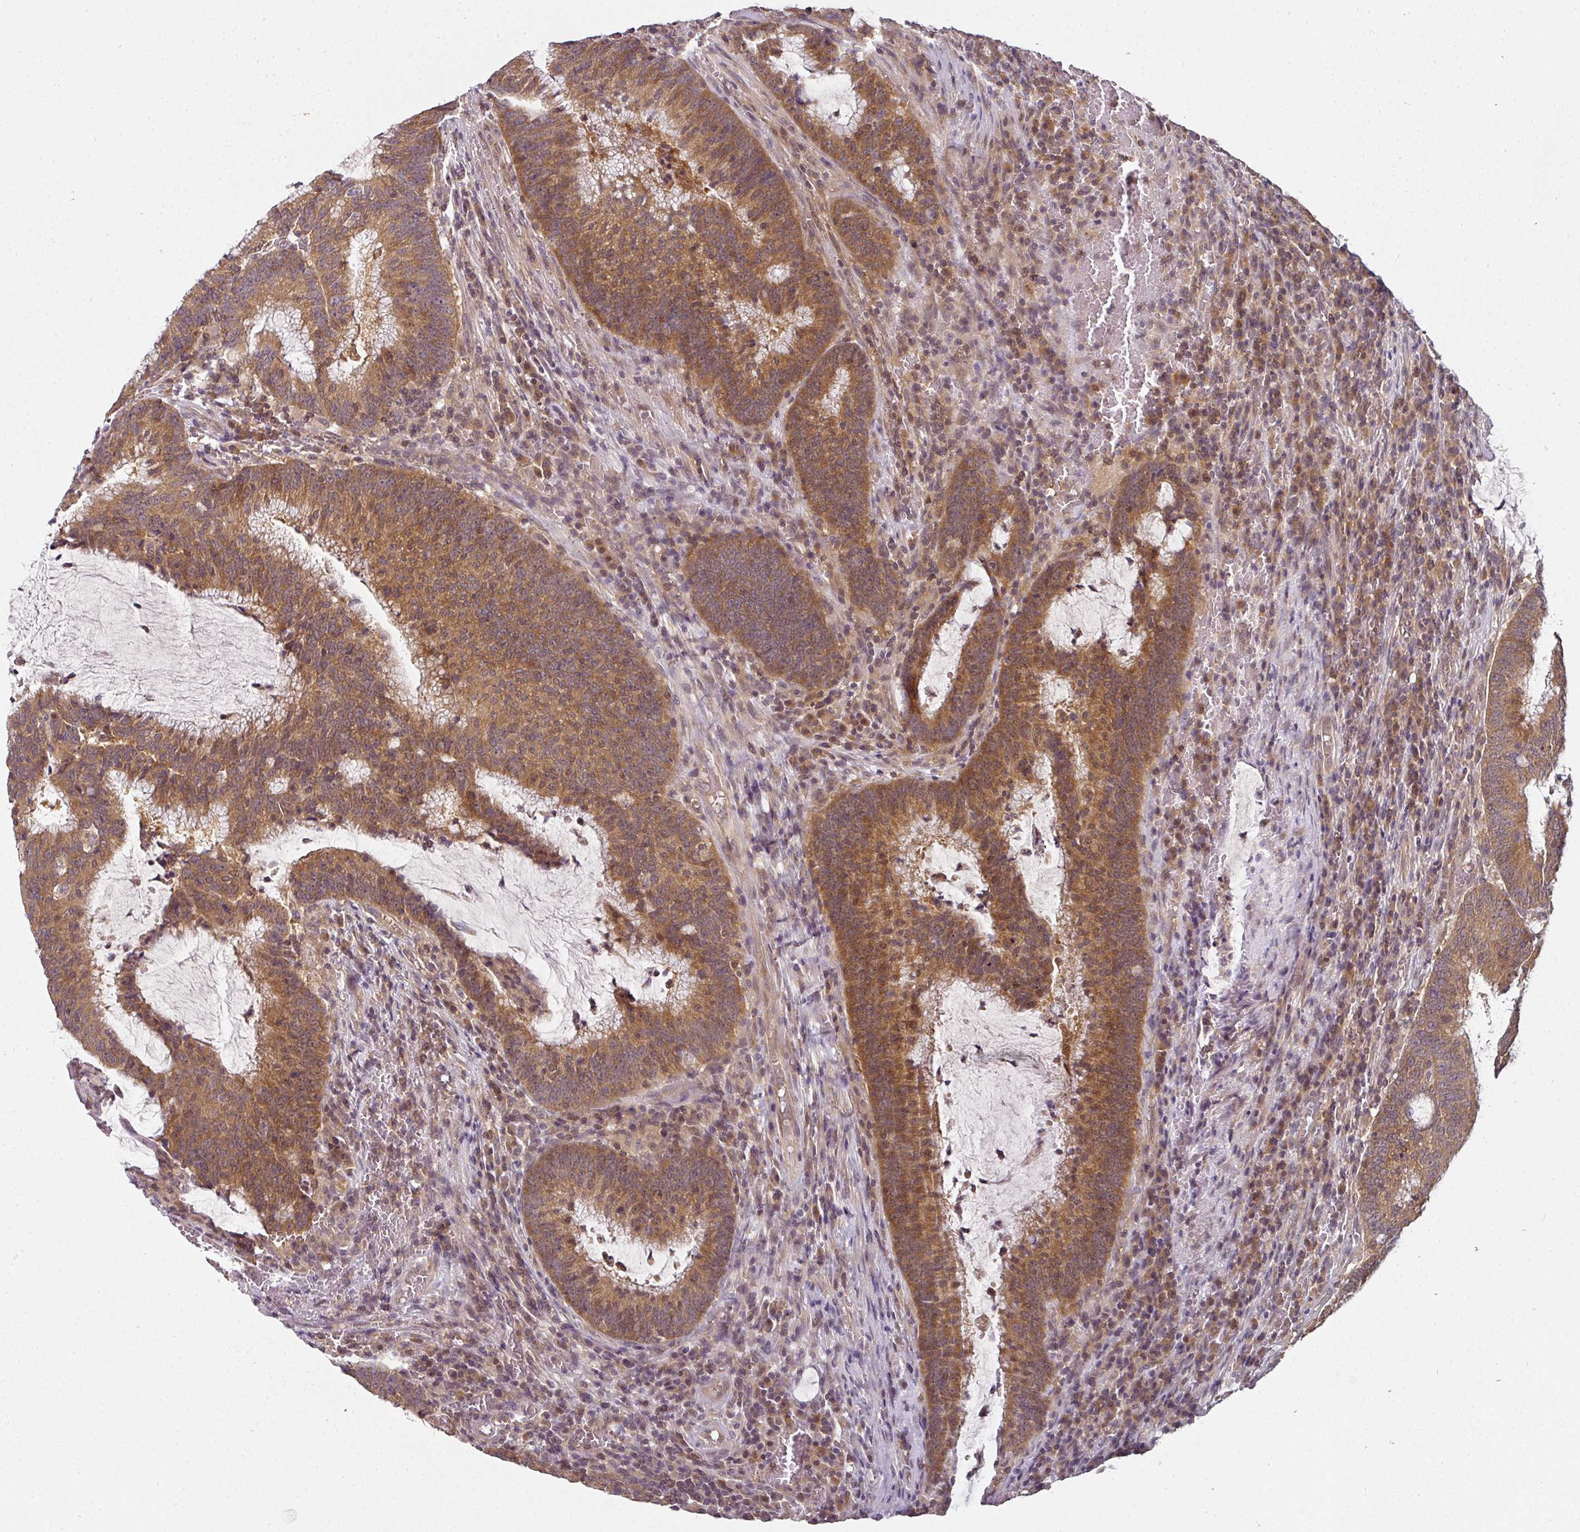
{"staining": {"intensity": "moderate", "quantity": ">75%", "location": "cytoplasmic/membranous"}, "tissue": "colorectal cancer", "cell_type": "Tumor cells", "image_type": "cancer", "snomed": [{"axis": "morphology", "description": "Adenocarcinoma, NOS"}, {"axis": "topography", "description": "Rectum"}], "caption": "Immunohistochemistry (IHC) photomicrograph of neoplastic tissue: colorectal adenocarcinoma stained using IHC reveals medium levels of moderate protein expression localized specifically in the cytoplasmic/membranous of tumor cells, appearing as a cytoplasmic/membranous brown color.", "gene": "MAP2K2", "patient": {"sex": "female", "age": 77}}